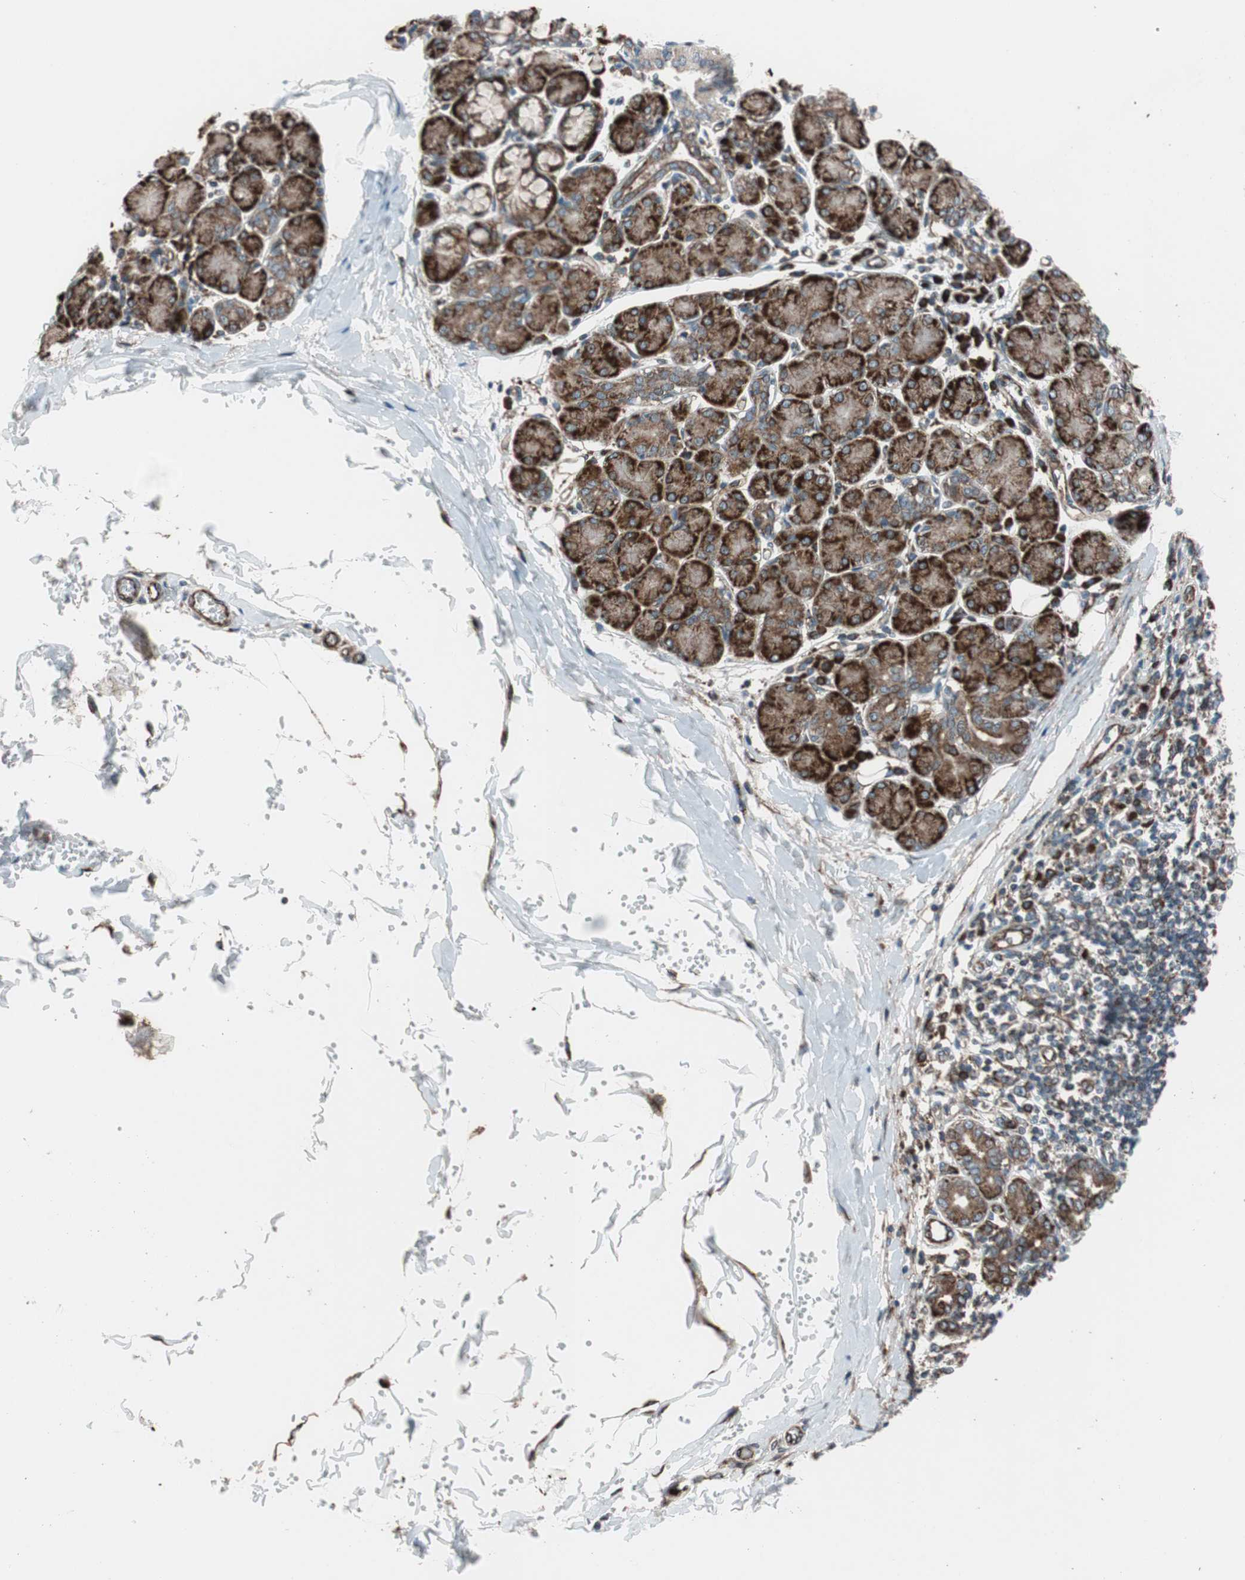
{"staining": {"intensity": "strong", "quantity": ">75%", "location": "cytoplasmic/membranous"}, "tissue": "salivary gland", "cell_type": "Glandular cells", "image_type": "normal", "snomed": [{"axis": "morphology", "description": "Normal tissue, NOS"}, {"axis": "morphology", "description": "Inflammation, NOS"}, {"axis": "topography", "description": "Lymph node"}, {"axis": "topography", "description": "Salivary gland"}], "caption": "Unremarkable salivary gland was stained to show a protein in brown. There is high levels of strong cytoplasmic/membranous expression in about >75% of glandular cells. Immunohistochemistry (ihc) stains the protein in brown and the nuclei are stained blue.", "gene": "CCL14", "patient": {"sex": "male", "age": 3}}